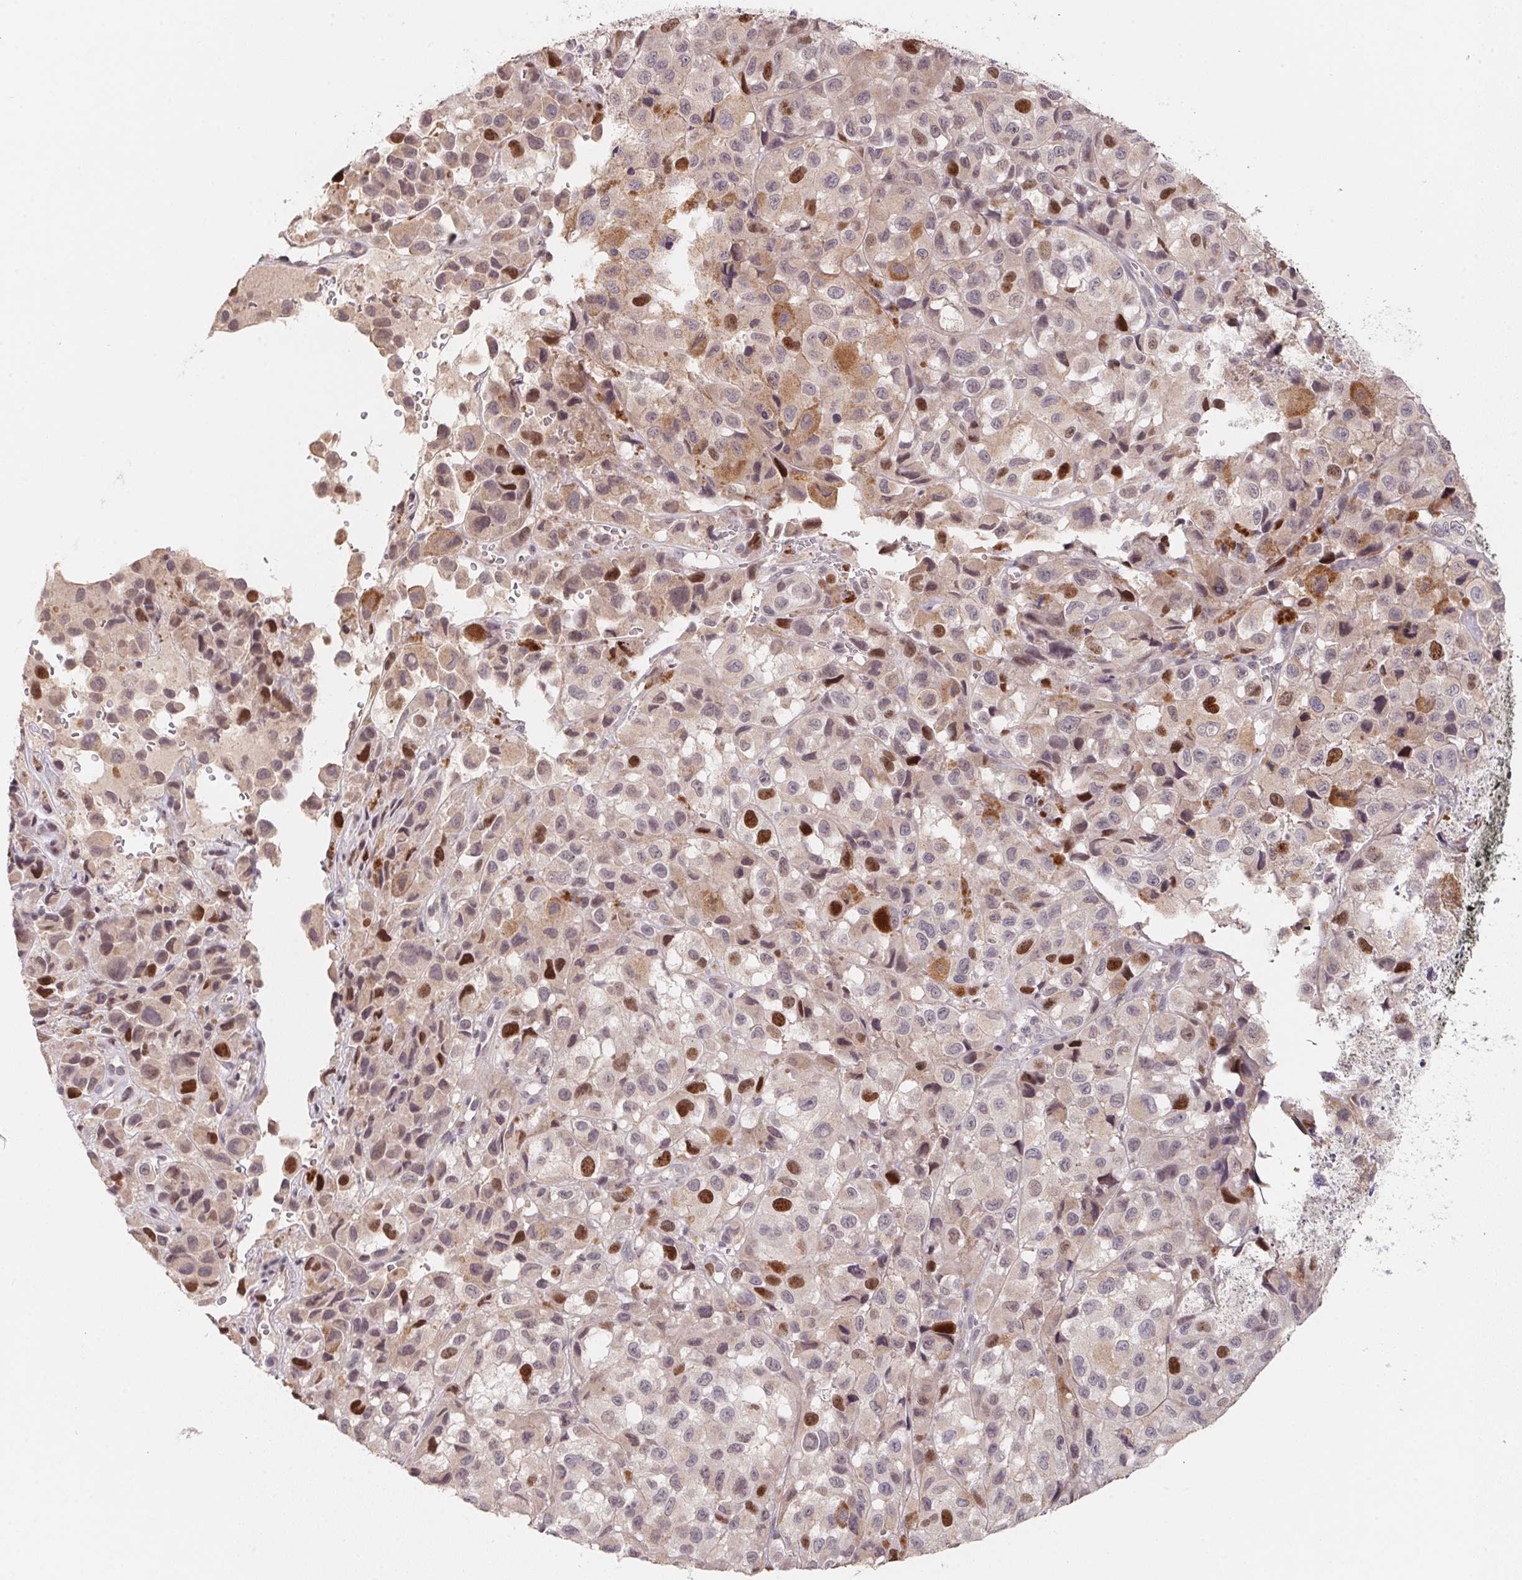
{"staining": {"intensity": "strong", "quantity": "<25%", "location": "cytoplasmic/membranous,nuclear"}, "tissue": "melanoma", "cell_type": "Tumor cells", "image_type": "cancer", "snomed": [{"axis": "morphology", "description": "Malignant melanoma, NOS"}, {"axis": "topography", "description": "Skin"}], "caption": "Immunohistochemical staining of human malignant melanoma displays medium levels of strong cytoplasmic/membranous and nuclear staining in about <25% of tumor cells.", "gene": "KIFC1", "patient": {"sex": "male", "age": 93}}